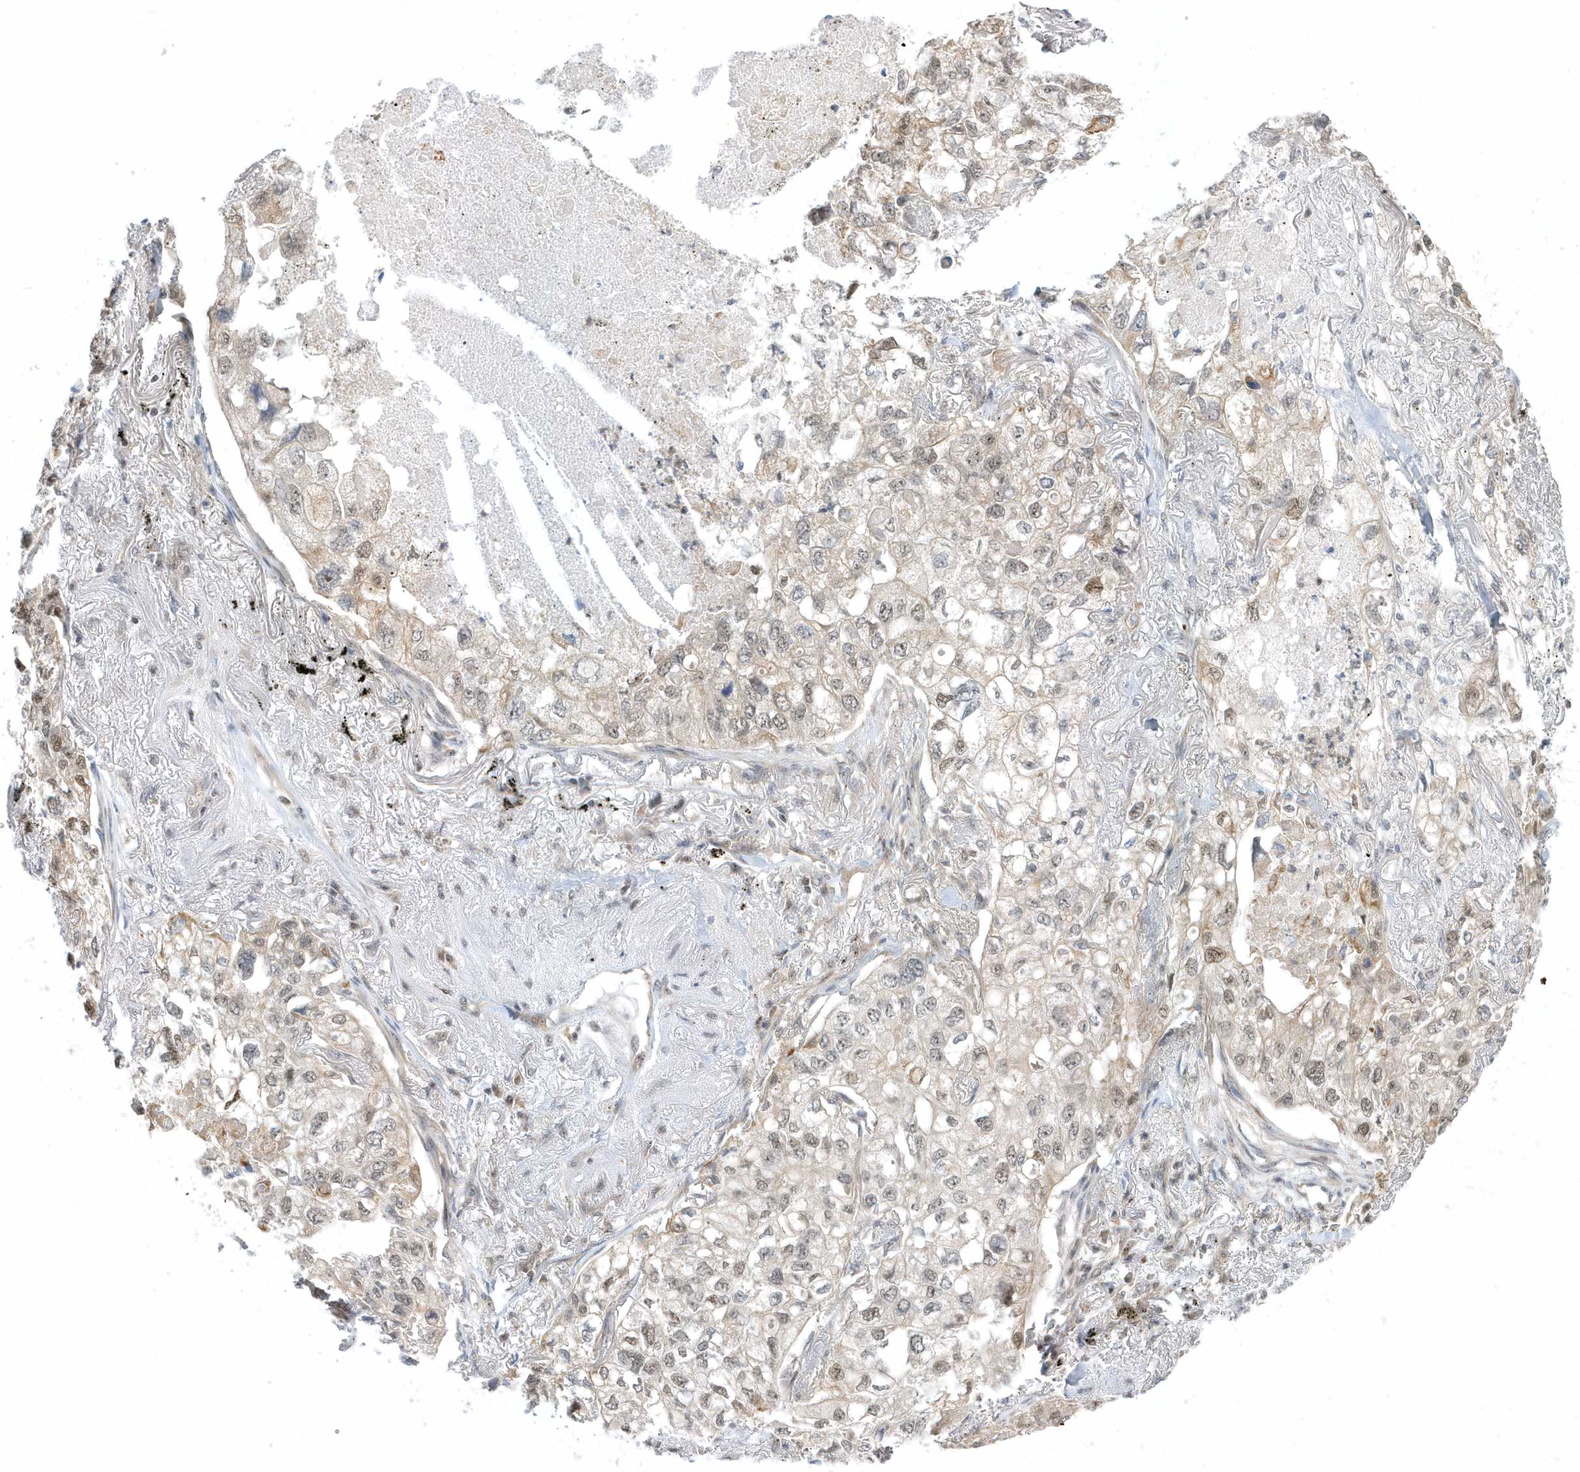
{"staining": {"intensity": "weak", "quantity": "<25%", "location": "nuclear"}, "tissue": "lung cancer", "cell_type": "Tumor cells", "image_type": "cancer", "snomed": [{"axis": "morphology", "description": "Adenocarcinoma, NOS"}, {"axis": "topography", "description": "Lung"}], "caption": "The image displays no significant expression in tumor cells of lung cancer.", "gene": "ZNF740", "patient": {"sex": "male", "age": 65}}